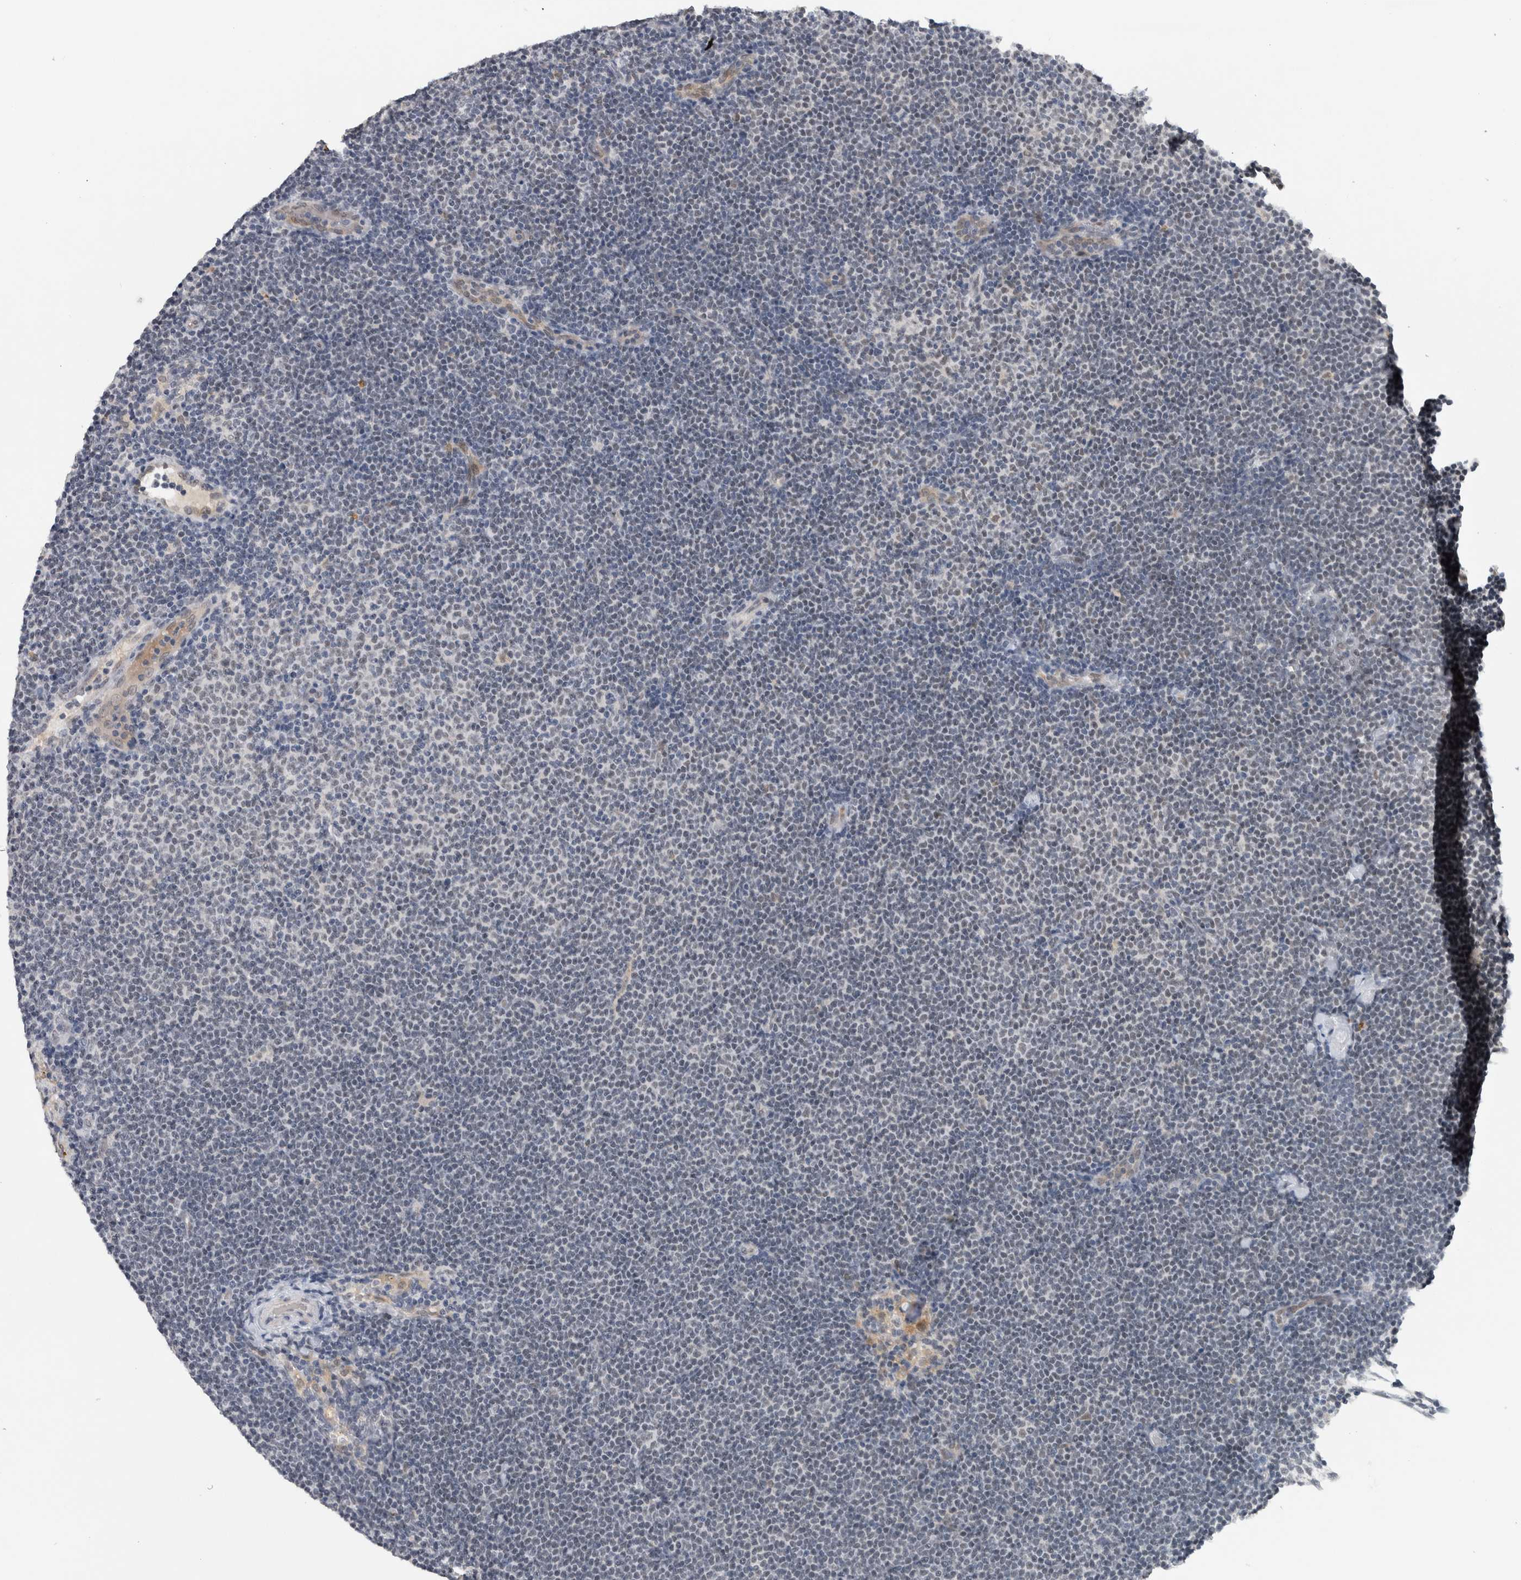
{"staining": {"intensity": "negative", "quantity": "none", "location": "none"}, "tissue": "lymphoma", "cell_type": "Tumor cells", "image_type": "cancer", "snomed": [{"axis": "morphology", "description": "Malignant lymphoma, non-Hodgkin's type, Low grade"}, {"axis": "topography", "description": "Lymph node"}], "caption": "IHC photomicrograph of neoplastic tissue: low-grade malignant lymphoma, non-Hodgkin's type stained with DAB demonstrates no significant protein staining in tumor cells.", "gene": "PRXL2A", "patient": {"sex": "female", "age": 53}}